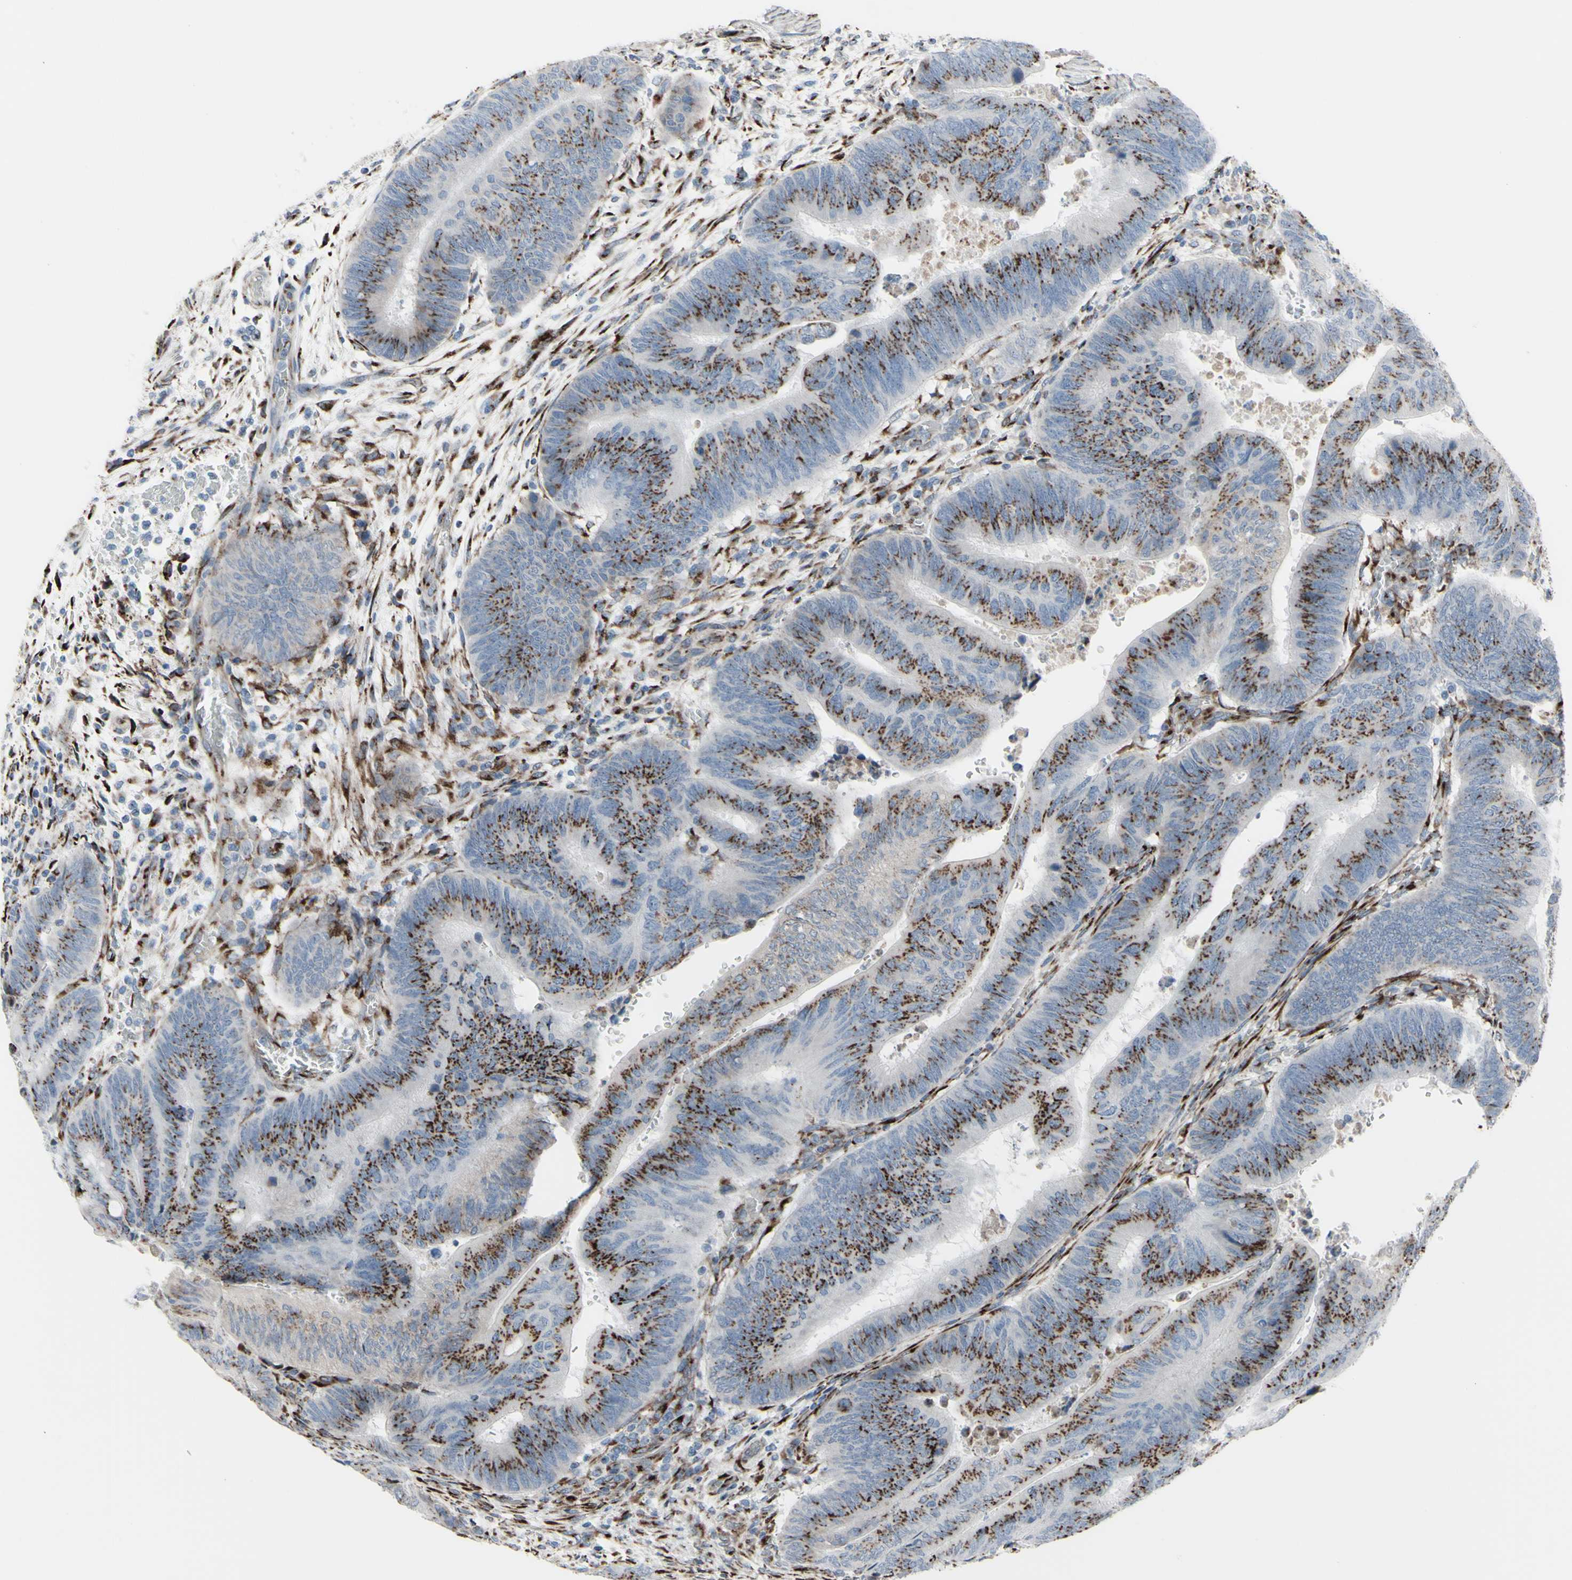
{"staining": {"intensity": "strong", "quantity": "25%-75%", "location": "cytoplasmic/membranous"}, "tissue": "colorectal cancer", "cell_type": "Tumor cells", "image_type": "cancer", "snomed": [{"axis": "morphology", "description": "Normal tissue, NOS"}, {"axis": "morphology", "description": "Adenocarcinoma, NOS"}, {"axis": "topography", "description": "Rectum"}, {"axis": "topography", "description": "Peripheral nerve tissue"}], "caption": "A high-resolution photomicrograph shows IHC staining of adenocarcinoma (colorectal), which displays strong cytoplasmic/membranous expression in about 25%-75% of tumor cells.", "gene": "GLG1", "patient": {"sex": "male", "age": 92}}